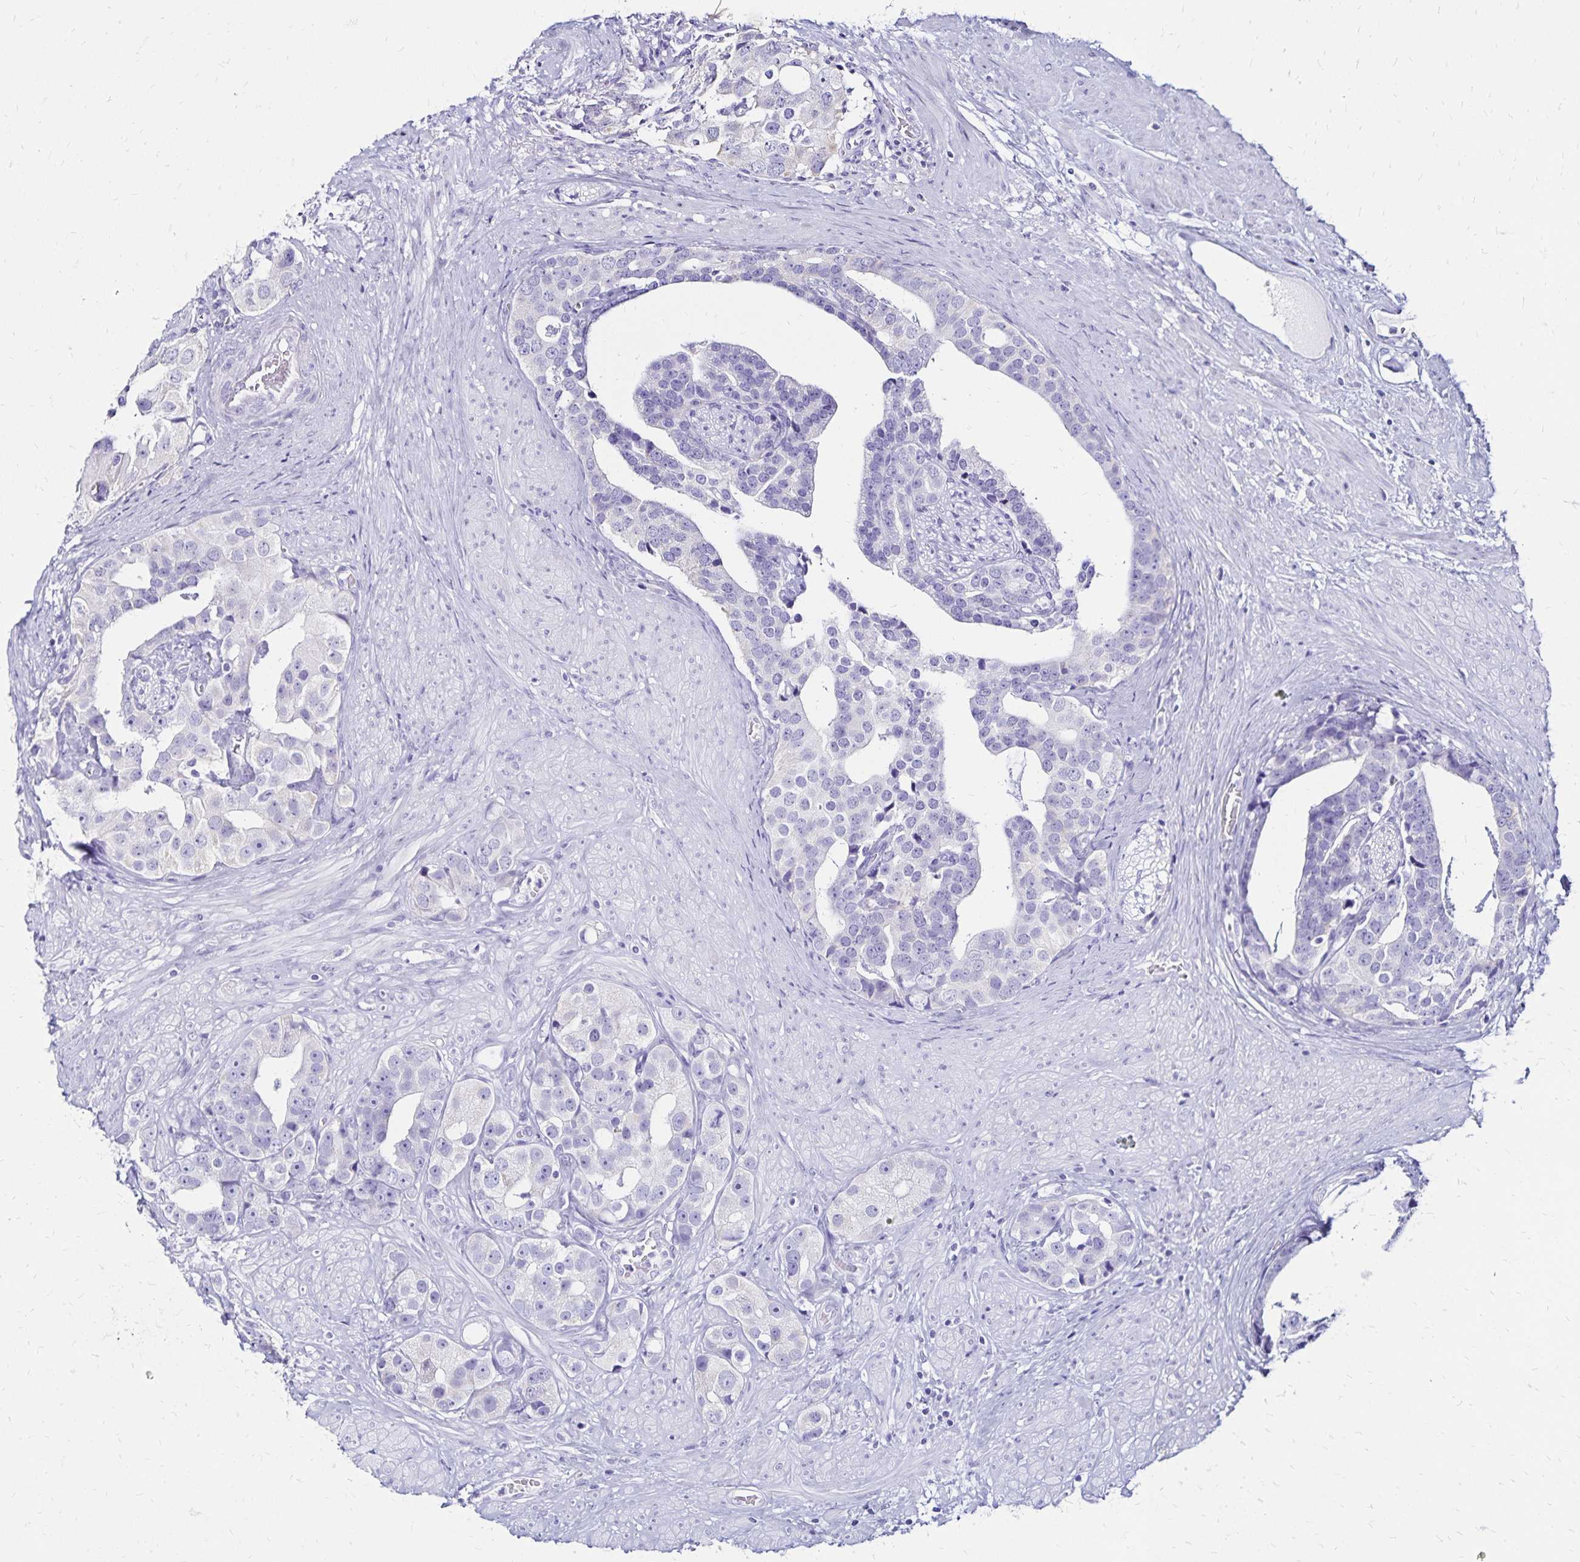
{"staining": {"intensity": "negative", "quantity": "none", "location": "none"}, "tissue": "prostate cancer", "cell_type": "Tumor cells", "image_type": "cancer", "snomed": [{"axis": "morphology", "description": "Adenocarcinoma, High grade"}, {"axis": "topography", "description": "Prostate"}], "caption": "Immunohistochemistry of high-grade adenocarcinoma (prostate) shows no positivity in tumor cells.", "gene": "LIN28B", "patient": {"sex": "male", "age": 71}}